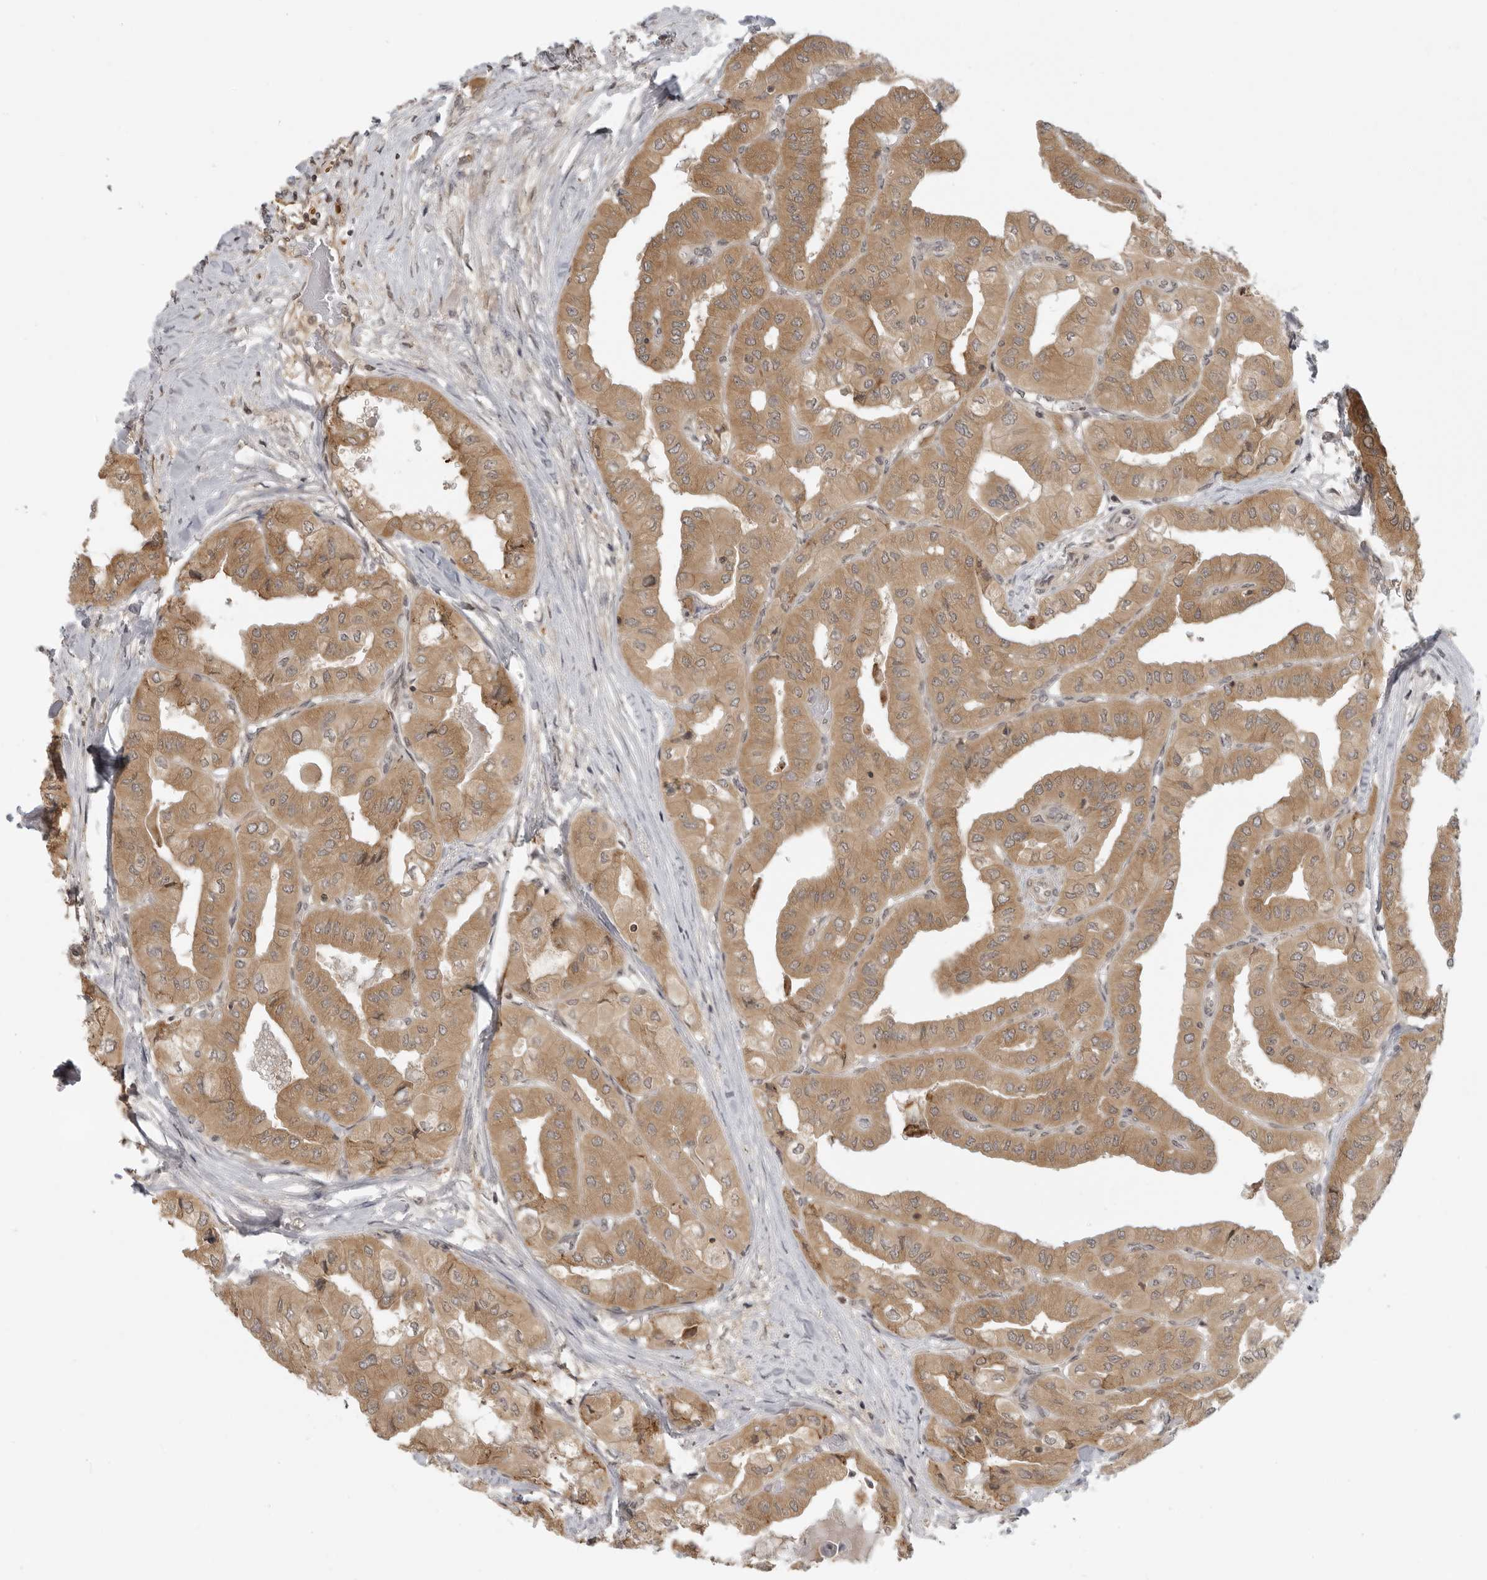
{"staining": {"intensity": "moderate", "quantity": ">75%", "location": "cytoplasmic/membranous"}, "tissue": "thyroid cancer", "cell_type": "Tumor cells", "image_type": "cancer", "snomed": [{"axis": "morphology", "description": "Papillary adenocarcinoma, NOS"}, {"axis": "topography", "description": "Thyroid gland"}], "caption": "The image reveals a brown stain indicating the presence of a protein in the cytoplasmic/membranous of tumor cells in thyroid cancer (papillary adenocarcinoma).", "gene": "PRRC2A", "patient": {"sex": "female", "age": 59}}